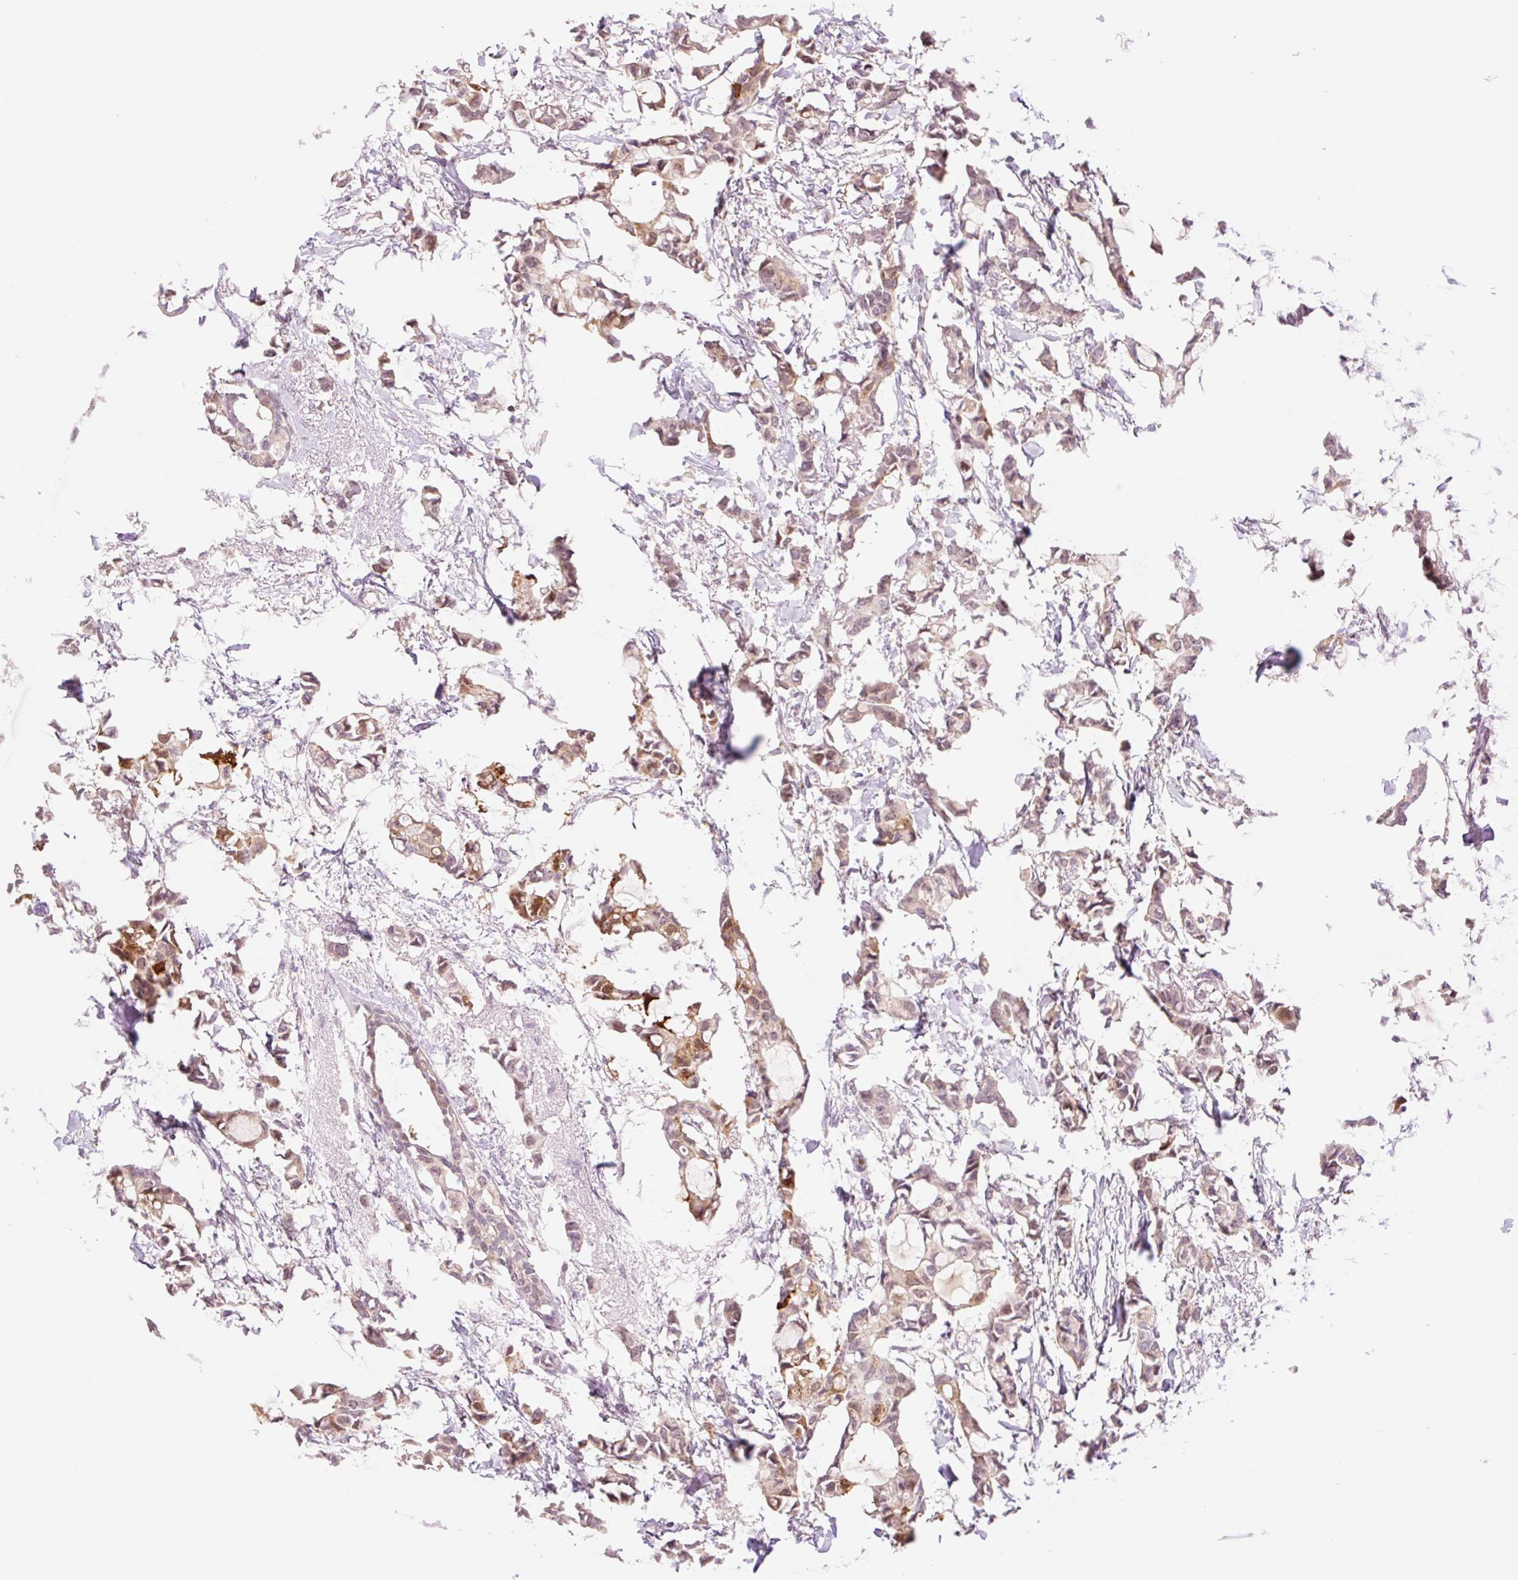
{"staining": {"intensity": "moderate", "quantity": ">75%", "location": "cytoplasmic/membranous,nuclear"}, "tissue": "breast cancer", "cell_type": "Tumor cells", "image_type": "cancer", "snomed": [{"axis": "morphology", "description": "Duct carcinoma"}, {"axis": "topography", "description": "Breast"}], "caption": "Breast cancer stained with a protein marker reveals moderate staining in tumor cells.", "gene": "HEBP1", "patient": {"sex": "female", "age": 73}}